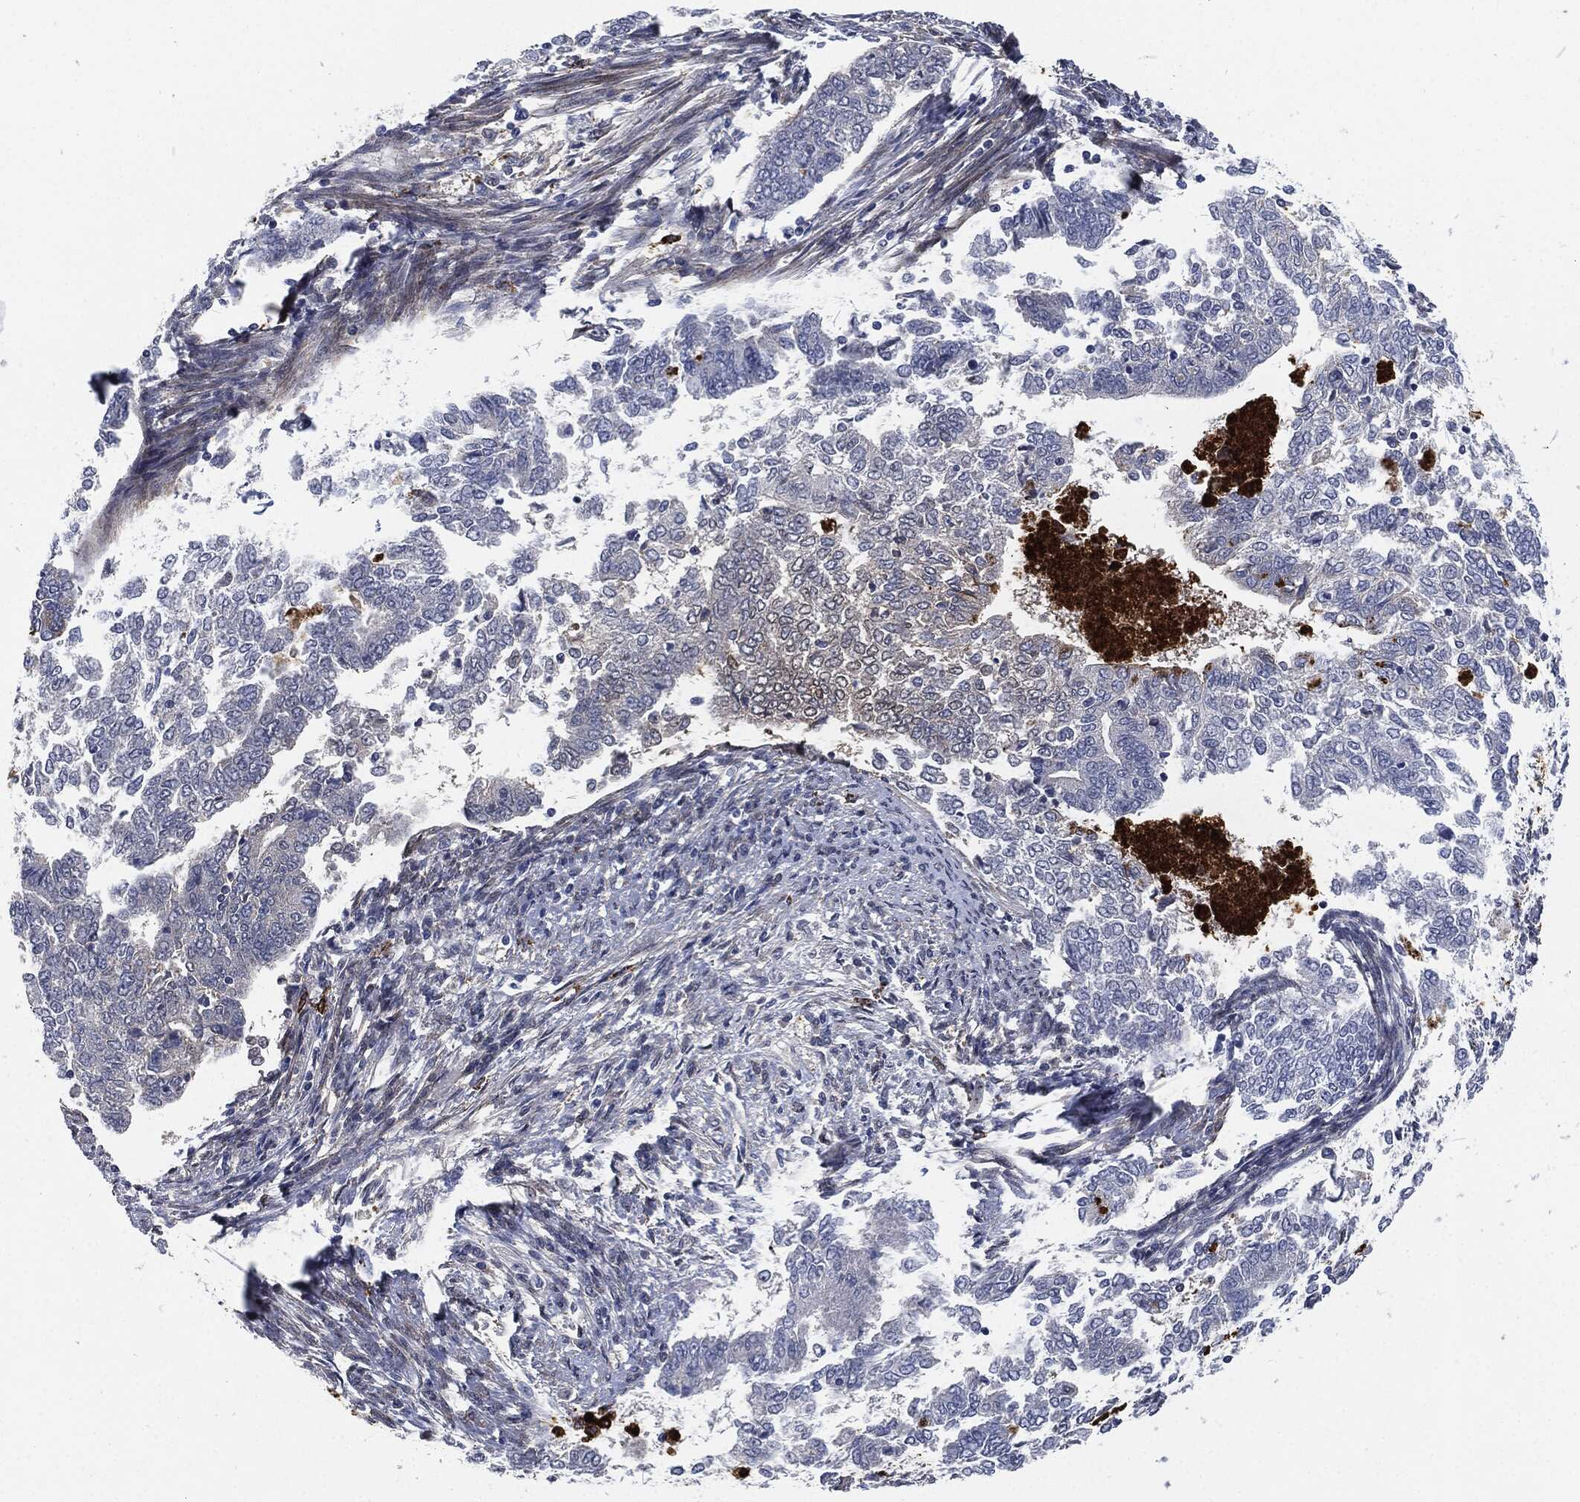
{"staining": {"intensity": "negative", "quantity": "none", "location": "none"}, "tissue": "endometrial cancer", "cell_type": "Tumor cells", "image_type": "cancer", "snomed": [{"axis": "morphology", "description": "Adenocarcinoma, NOS"}, {"axis": "topography", "description": "Endometrium"}], "caption": "Tumor cells show no significant protein staining in endometrial cancer.", "gene": "MPO", "patient": {"sex": "female", "age": 65}}